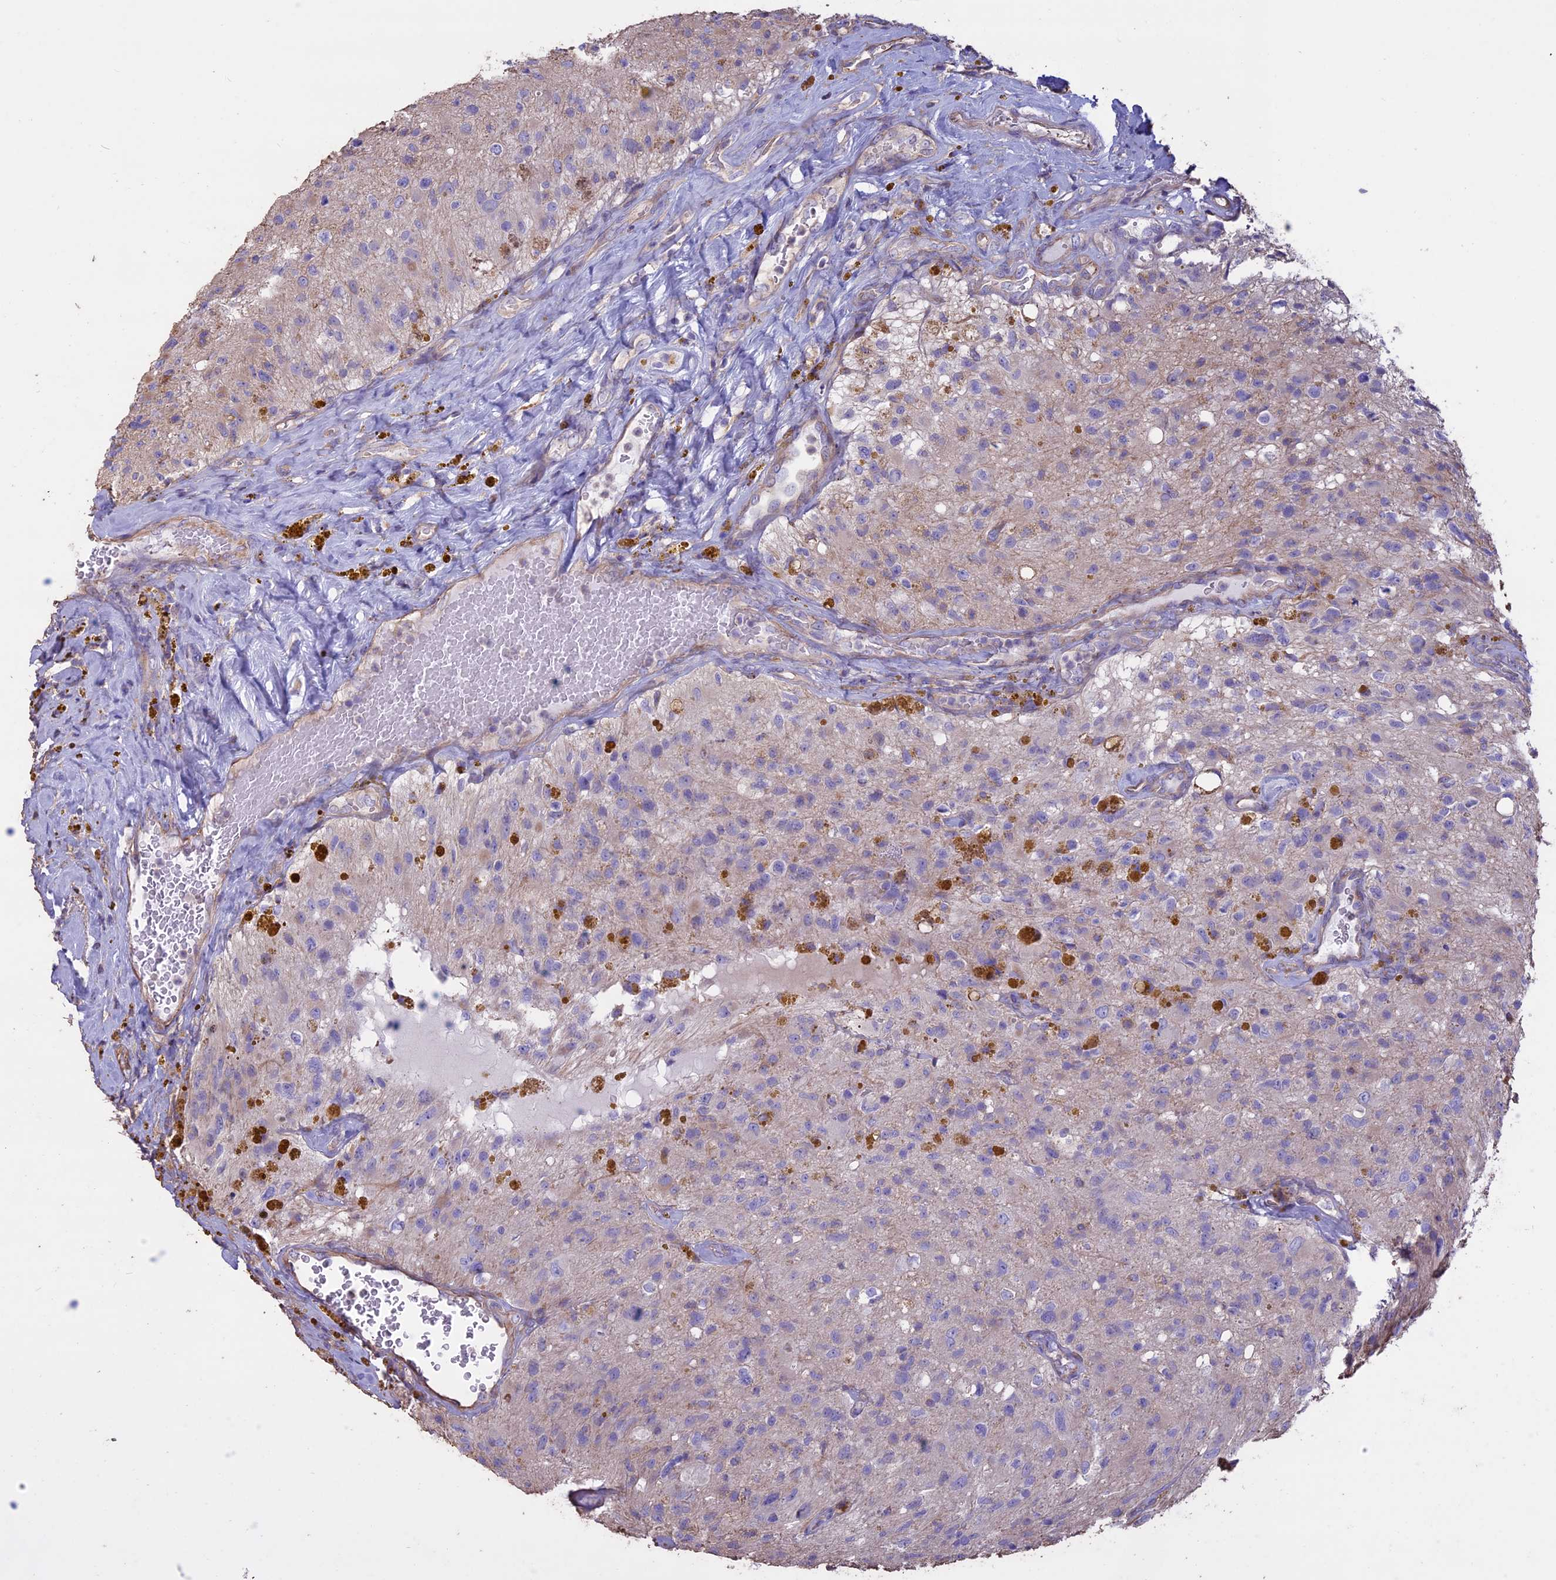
{"staining": {"intensity": "negative", "quantity": "none", "location": "none"}, "tissue": "glioma", "cell_type": "Tumor cells", "image_type": "cancer", "snomed": [{"axis": "morphology", "description": "Glioma, malignant, High grade"}, {"axis": "topography", "description": "Brain"}], "caption": "An immunohistochemistry (IHC) photomicrograph of high-grade glioma (malignant) is shown. There is no staining in tumor cells of high-grade glioma (malignant). The staining was performed using DAB to visualize the protein expression in brown, while the nuclei were stained in blue with hematoxylin (Magnification: 20x).", "gene": "CCDC148", "patient": {"sex": "male", "age": 69}}